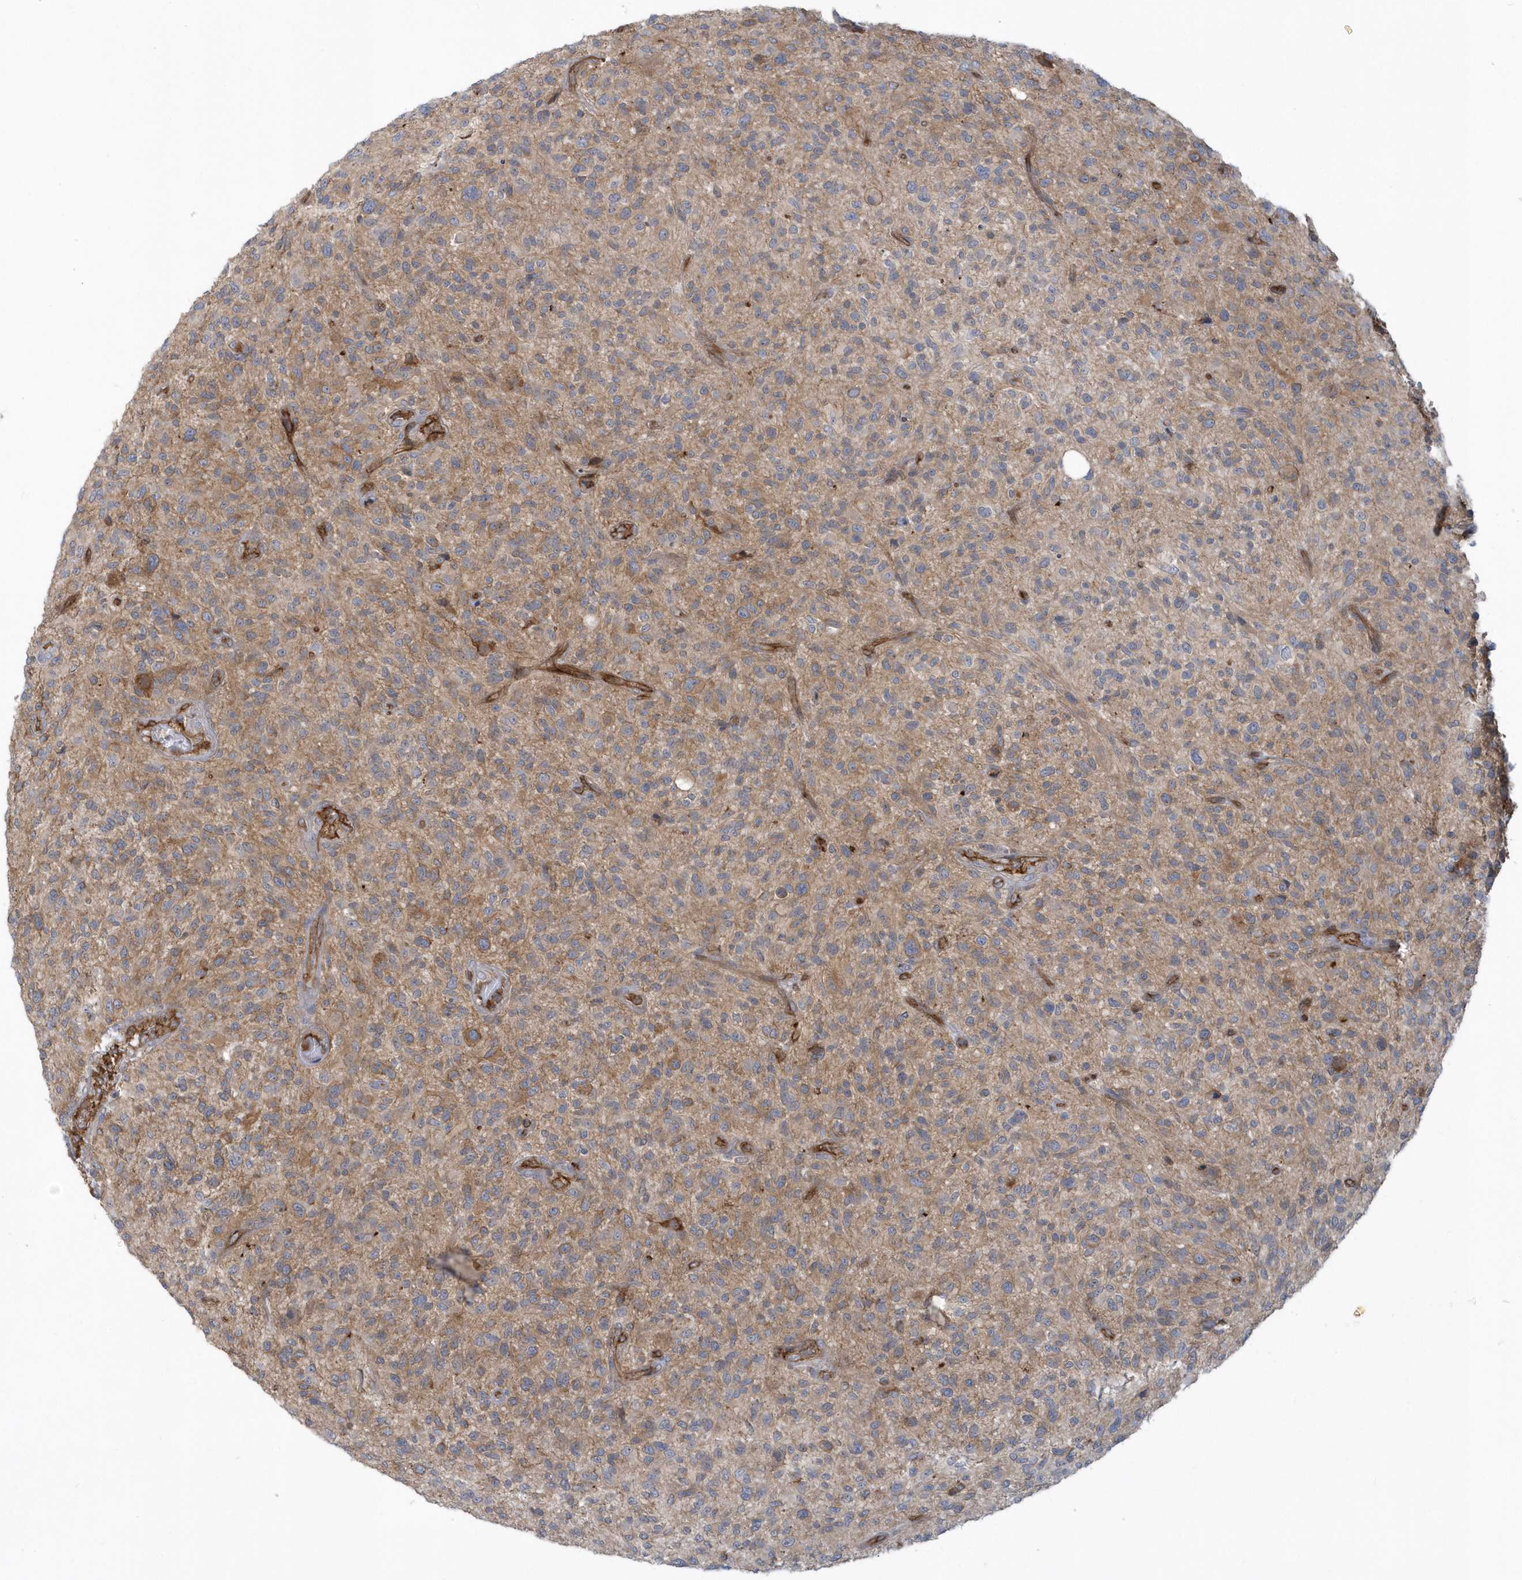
{"staining": {"intensity": "moderate", "quantity": "25%-75%", "location": "cytoplasmic/membranous"}, "tissue": "glioma", "cell_type": "Tumor cells", "image_type": "cancer", "snomed": [{"axis": "morphology", "description": "Glioma, malignant, High grade"}, {"axis": "topography", "description": "Brain"}], "caption": "Glioma stained for a protein (brown) displays moderate cytoplasmic/membranous positive positivity in about 25%-75% of tumor cells.", "gene": "RAI14", "patient": {"sex": "male", "age": 47}}